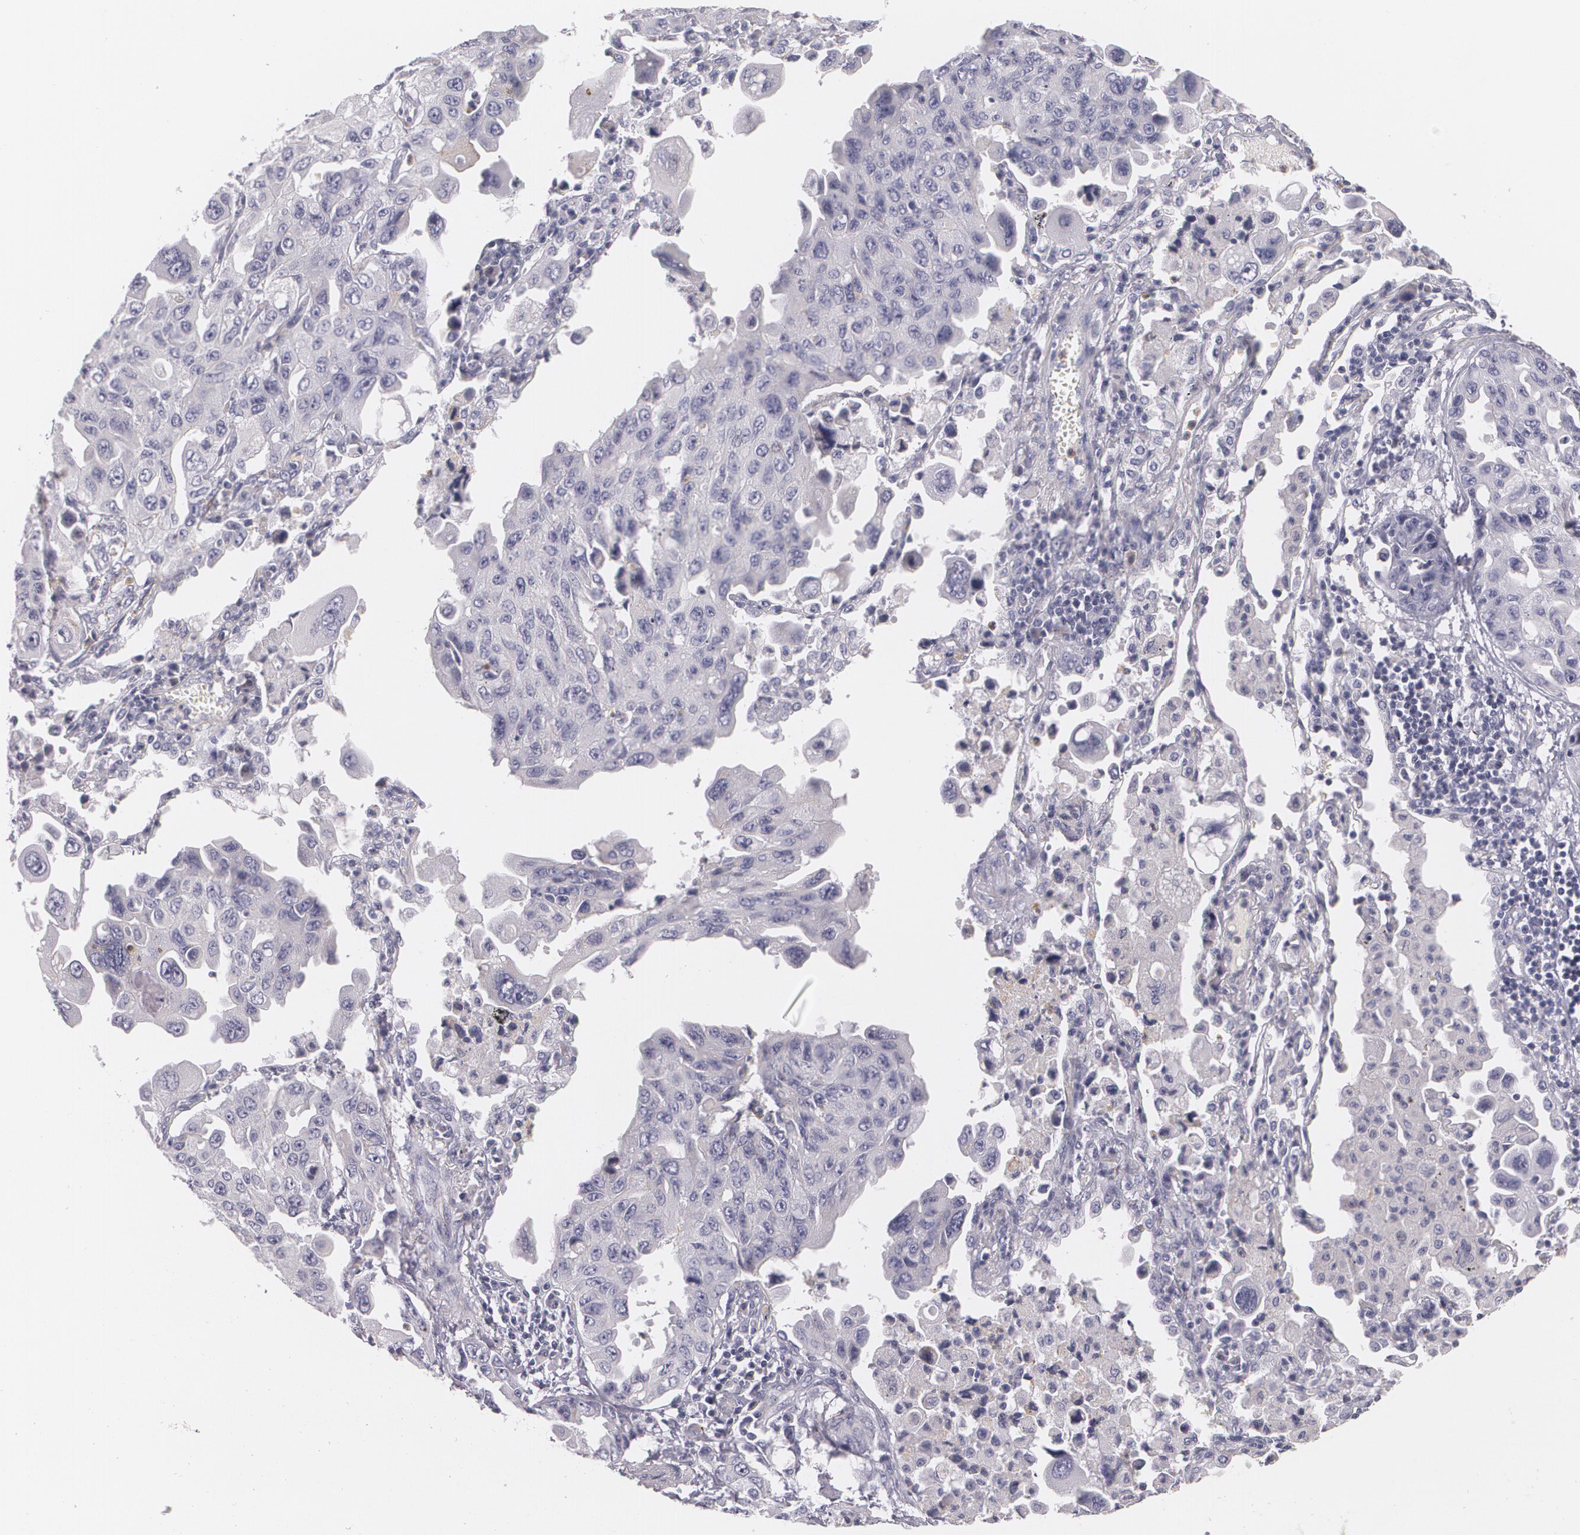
{"staining": {"intensity": "negative", "quantity": "none", "location": "none"}, "tissue": "lung cancer", "cell_type": "Tumor cells", "image_type": "cancer", "snomed": [{"axis": "morphology", "description": "Adenocarcinoma, NOS"}, {"axis": "topography", "description": "Lung"}], "caption": "Immunohistochemical staining of lung adenocarcinoma exhibits no significant expression in tumor cells.", "gene": "FAM181A", "patient": {"sex": "male", "age": 64}}